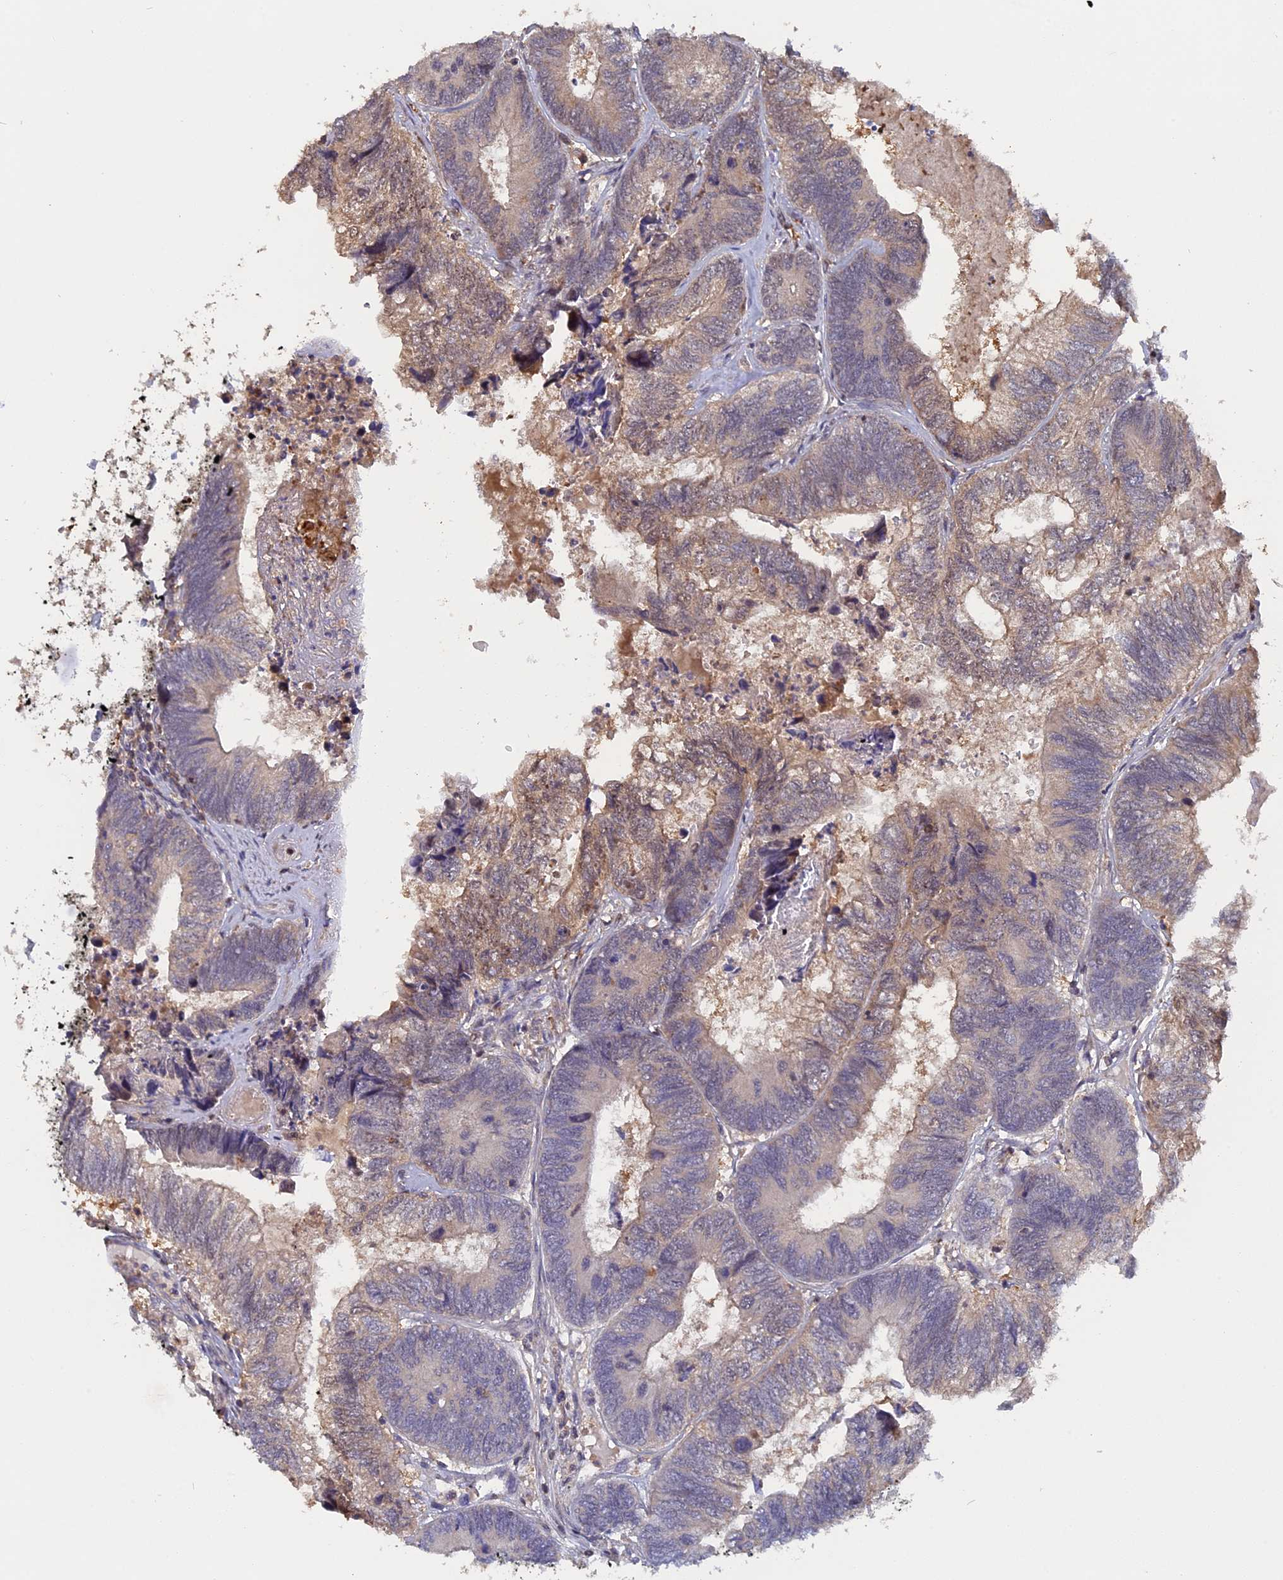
{"staining": {"intensity": "weak", "quantity": "<25%", "location": "cytoplasmic/membranous"}, "tissue": "colorectal cancer", "cell_type": "Tumor cells", "image_type": "cancer", "snomed": [{"axis": "morphology", "description": "Adenocarcinoma, NOS"}, {"axis": "topography", "description": "Colon"}], "caption": "A high-resolution micrograph shows IHC staining of adenocarcinoma (colorectal), which demonstrates no significant positivity in tumor cells.", "gene": "FAM98C", "patient": {"sex": "female", "age": 67}}